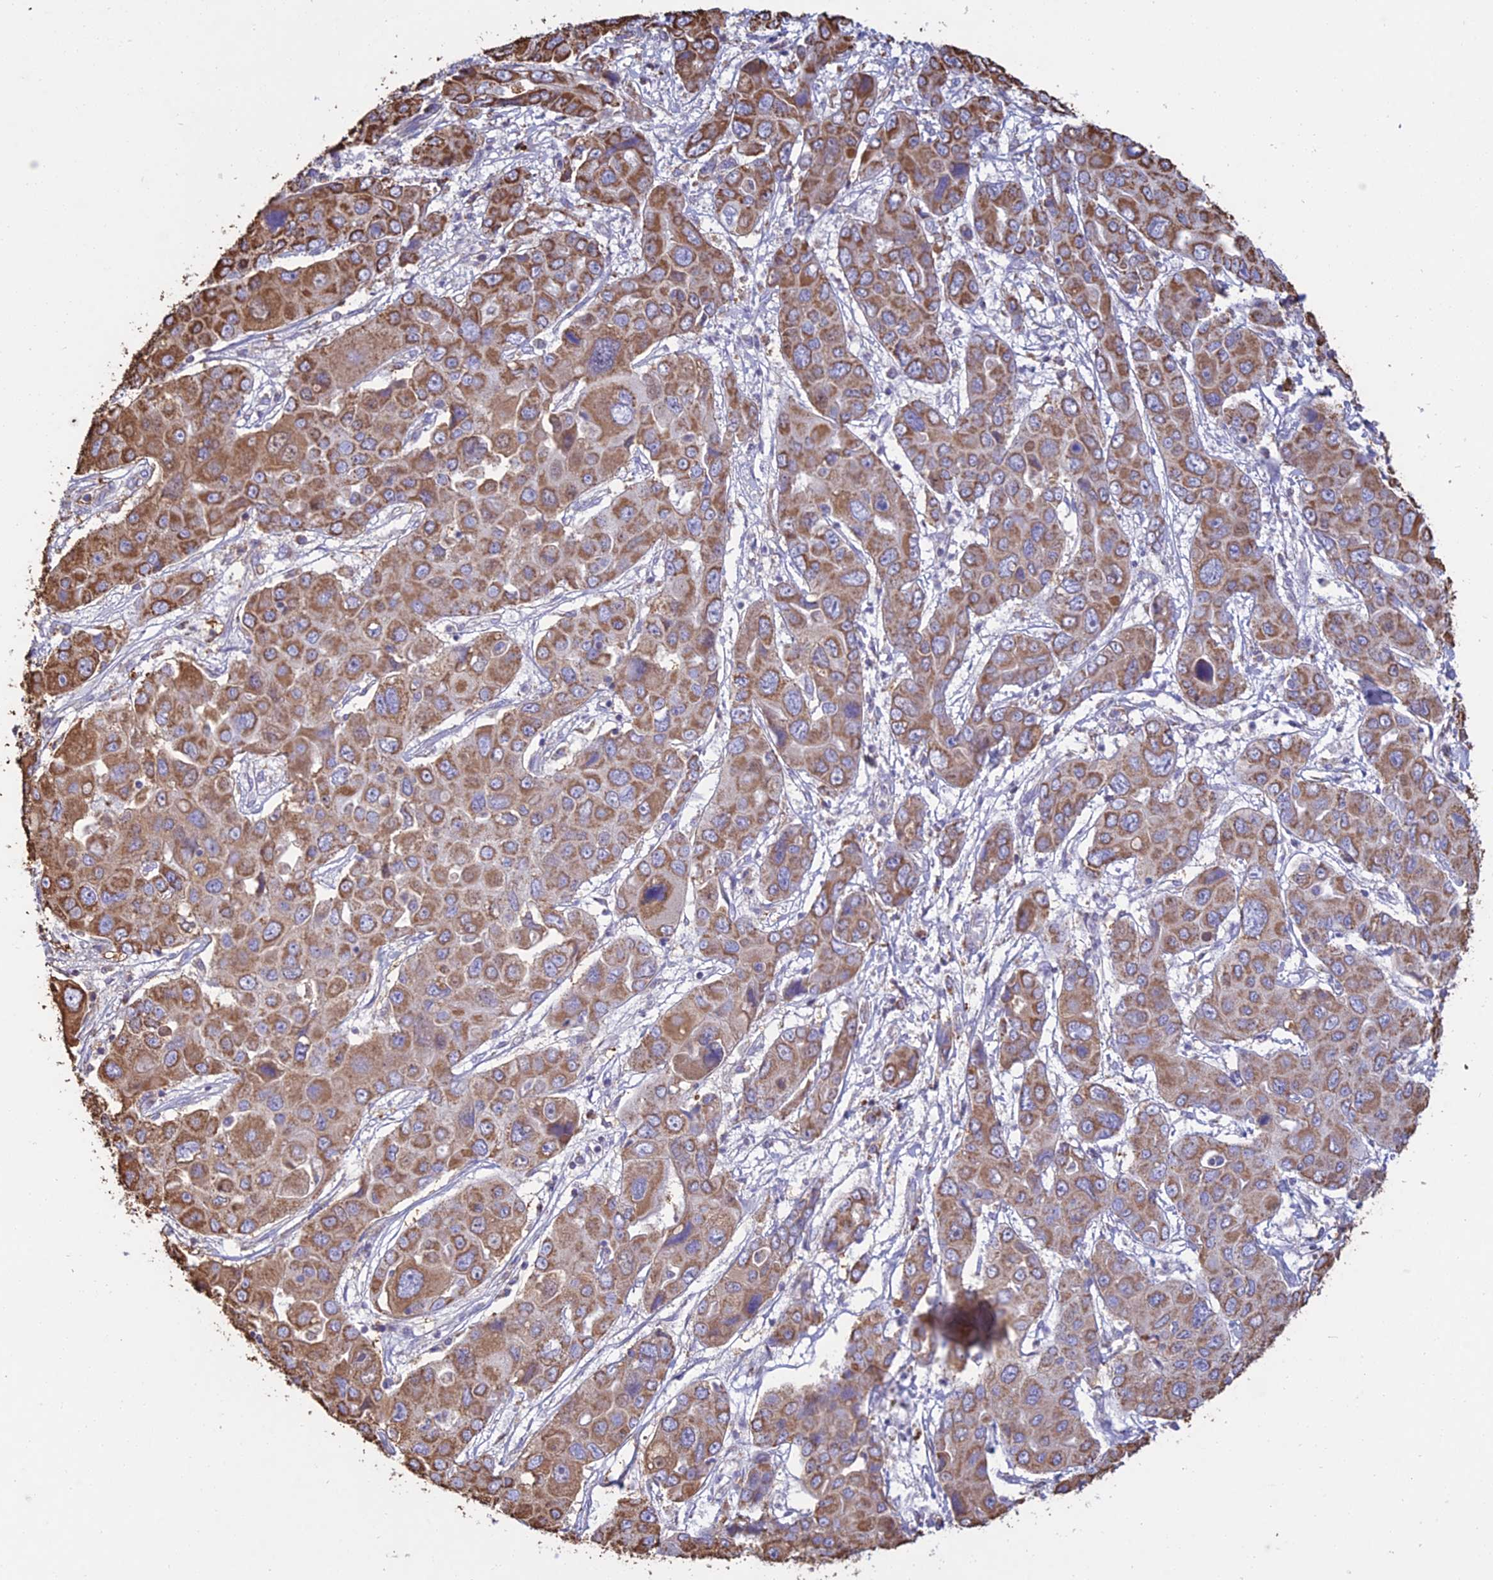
{"staining": {"intensity": "moderate", "quantity": ">75%", "location": "cytoplasmic/membranous"}, "tissue": "liver cancer", "cell_type": "Tumor cells", "image_type": "cancer", "snomed": [{"axis": "morphology", "description": "Cholangiocarcinoma"}, {"axis": "topography", "description": "Liver"}], "caption": "Immunohistochemistry staining of liver cancer, which exhibits medium levels of moderate cytoplasmic/membranous positivity in about >75% of tumor cells indicating moderate cytoplasmic/membranous protein staining. The staining was performed using DAB (brown) for protein detection and nuclei were counterstained in hematoxylin (blue).", "gene": "OR2W3", "patient": {"sex": "male", "age": 67}}